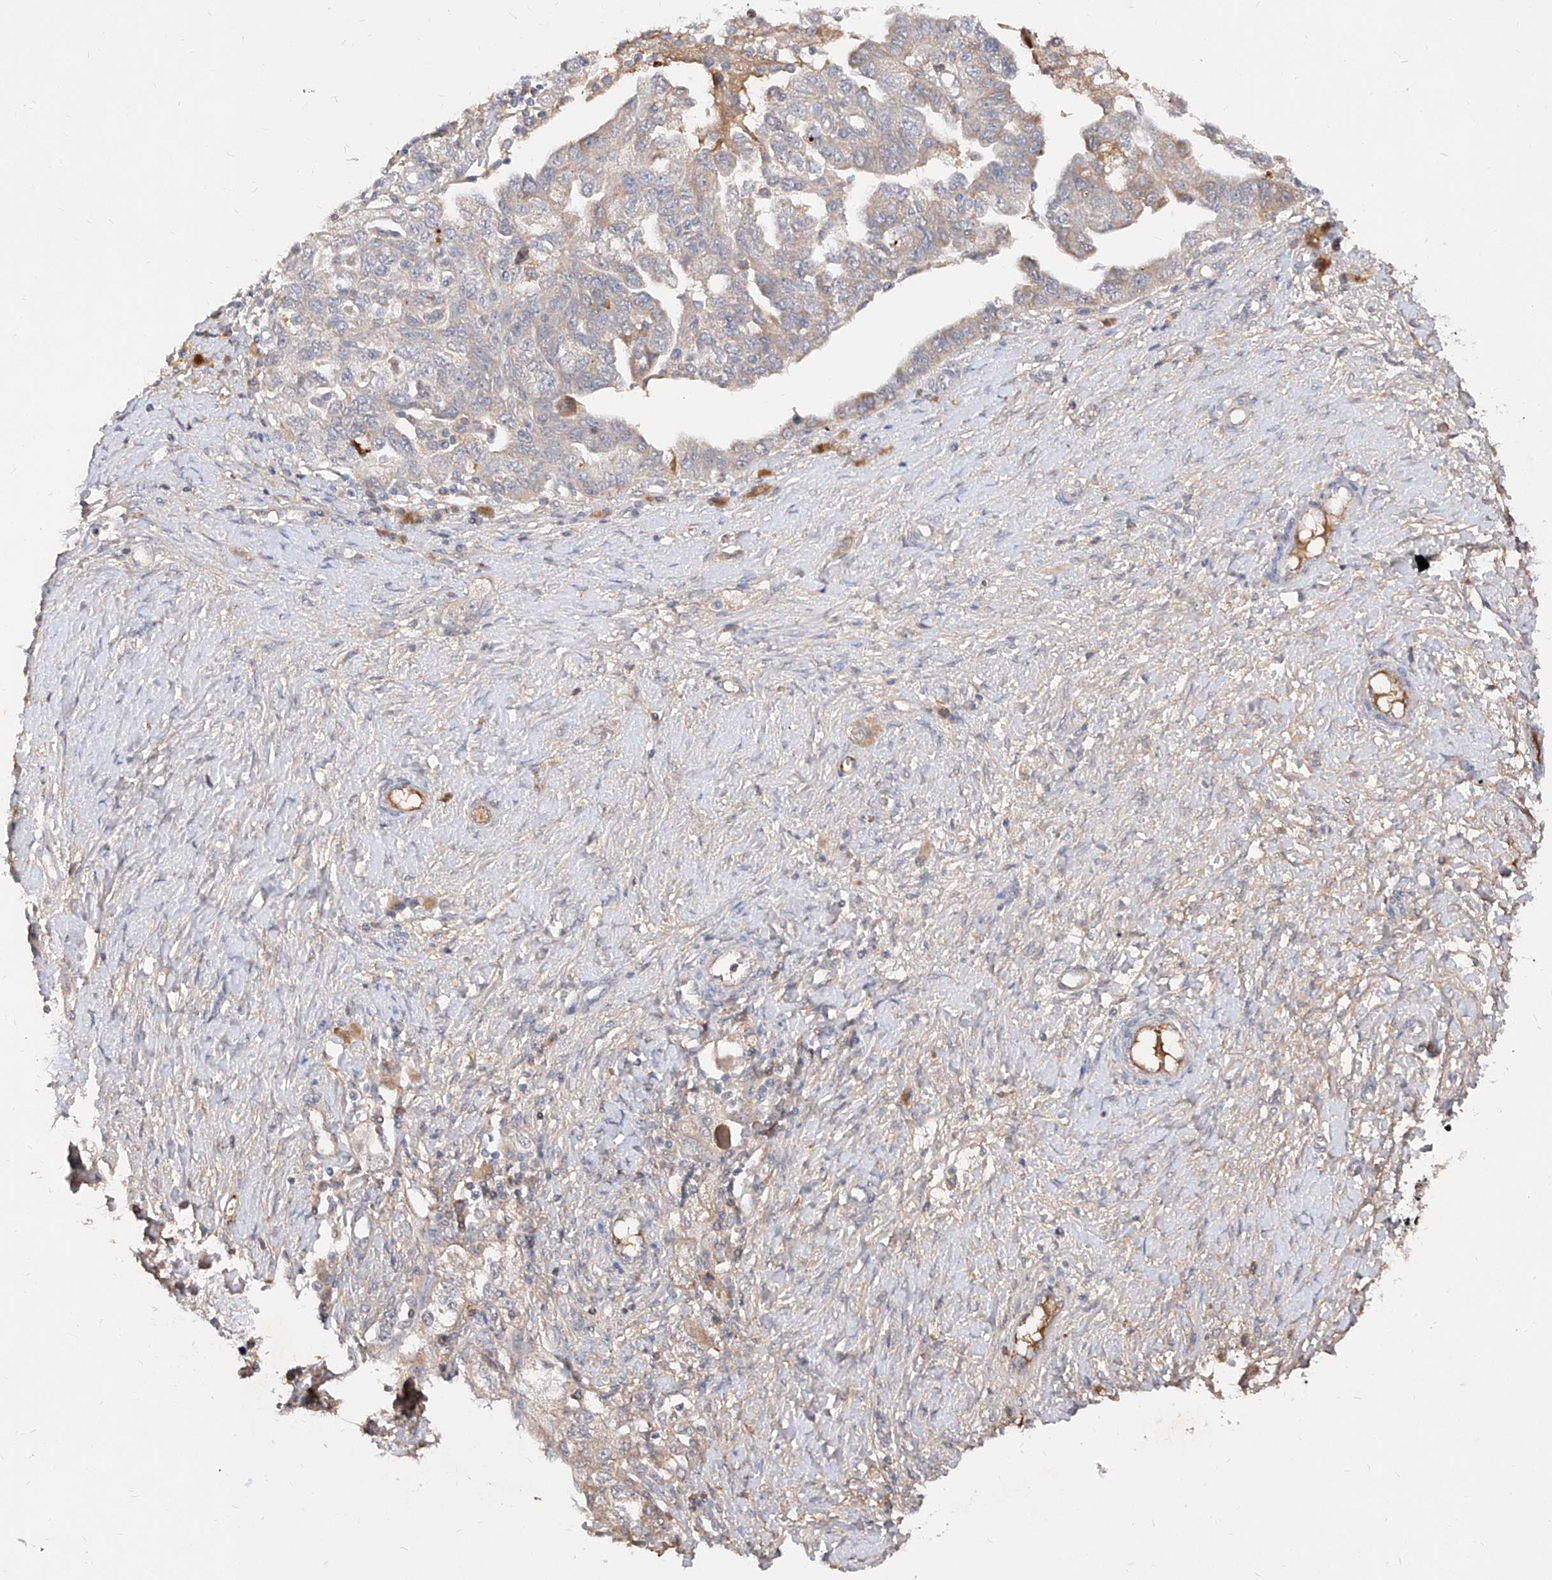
{"staining": {"intensity": "weak", "quantity": "<25%", "location": "cytoplasmic/membranous"}, "tissue": "ovarian cancer", "cell_type": "Tumor cells", "image_type": "cancer", "snomed": [{"axis": "morphology", "description": "Carcinoma, NOS"}, {"axis": "morphology", "description": "Cystadenocarcinoma, serous, NOS"}, {"axis": "topography", "description": "Ovary"}], "caption": "Image shows no significant protein positivity in tumor cells of carcinoma (ovarian).", "gene": "C4A", "patient": {"sex": "female", "age": 69}}